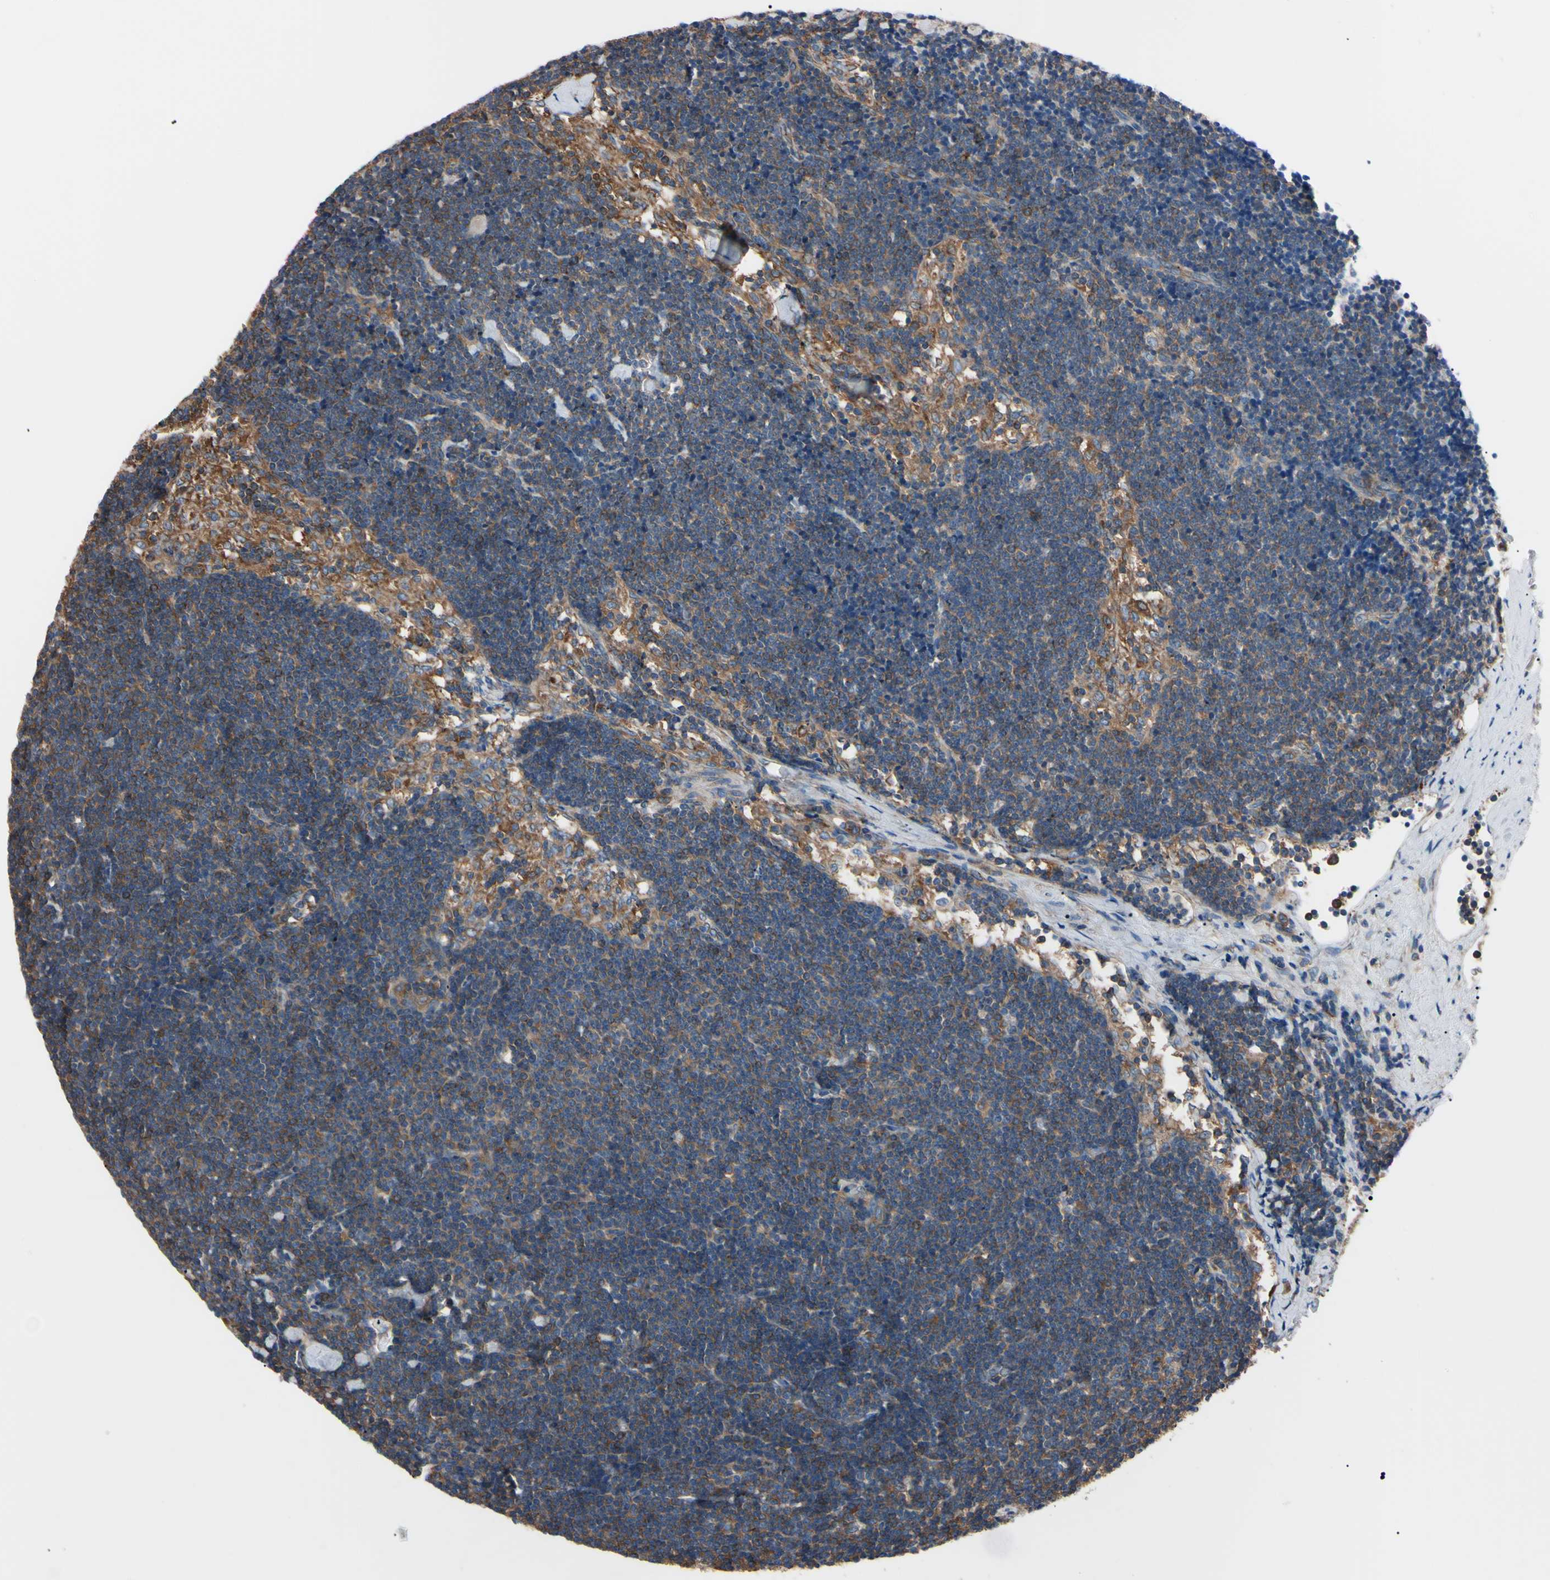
{"staining": {"intensity": "moderate", "quantity": ">75%", "location": "cytoplasmic/membranous"}, "tissue": "lymph node", "cell_type": "Germinal center cells", "image_type": "normal", "snomed": [{"axis": "morphology", "description": "Normal tissue, NOS"}, {"axis": "topography", "description": "Lymph node"}], "caption": "Protein staining demonstrates moderate cytoplasmic/membranous expression in approximately >75% of germinal center cells in benign lymph node. (Brightfield microscopy of DAB IHC at high magnification).", "gene": "PRKACA", "patient": {"sex": "male", "age": 63}}